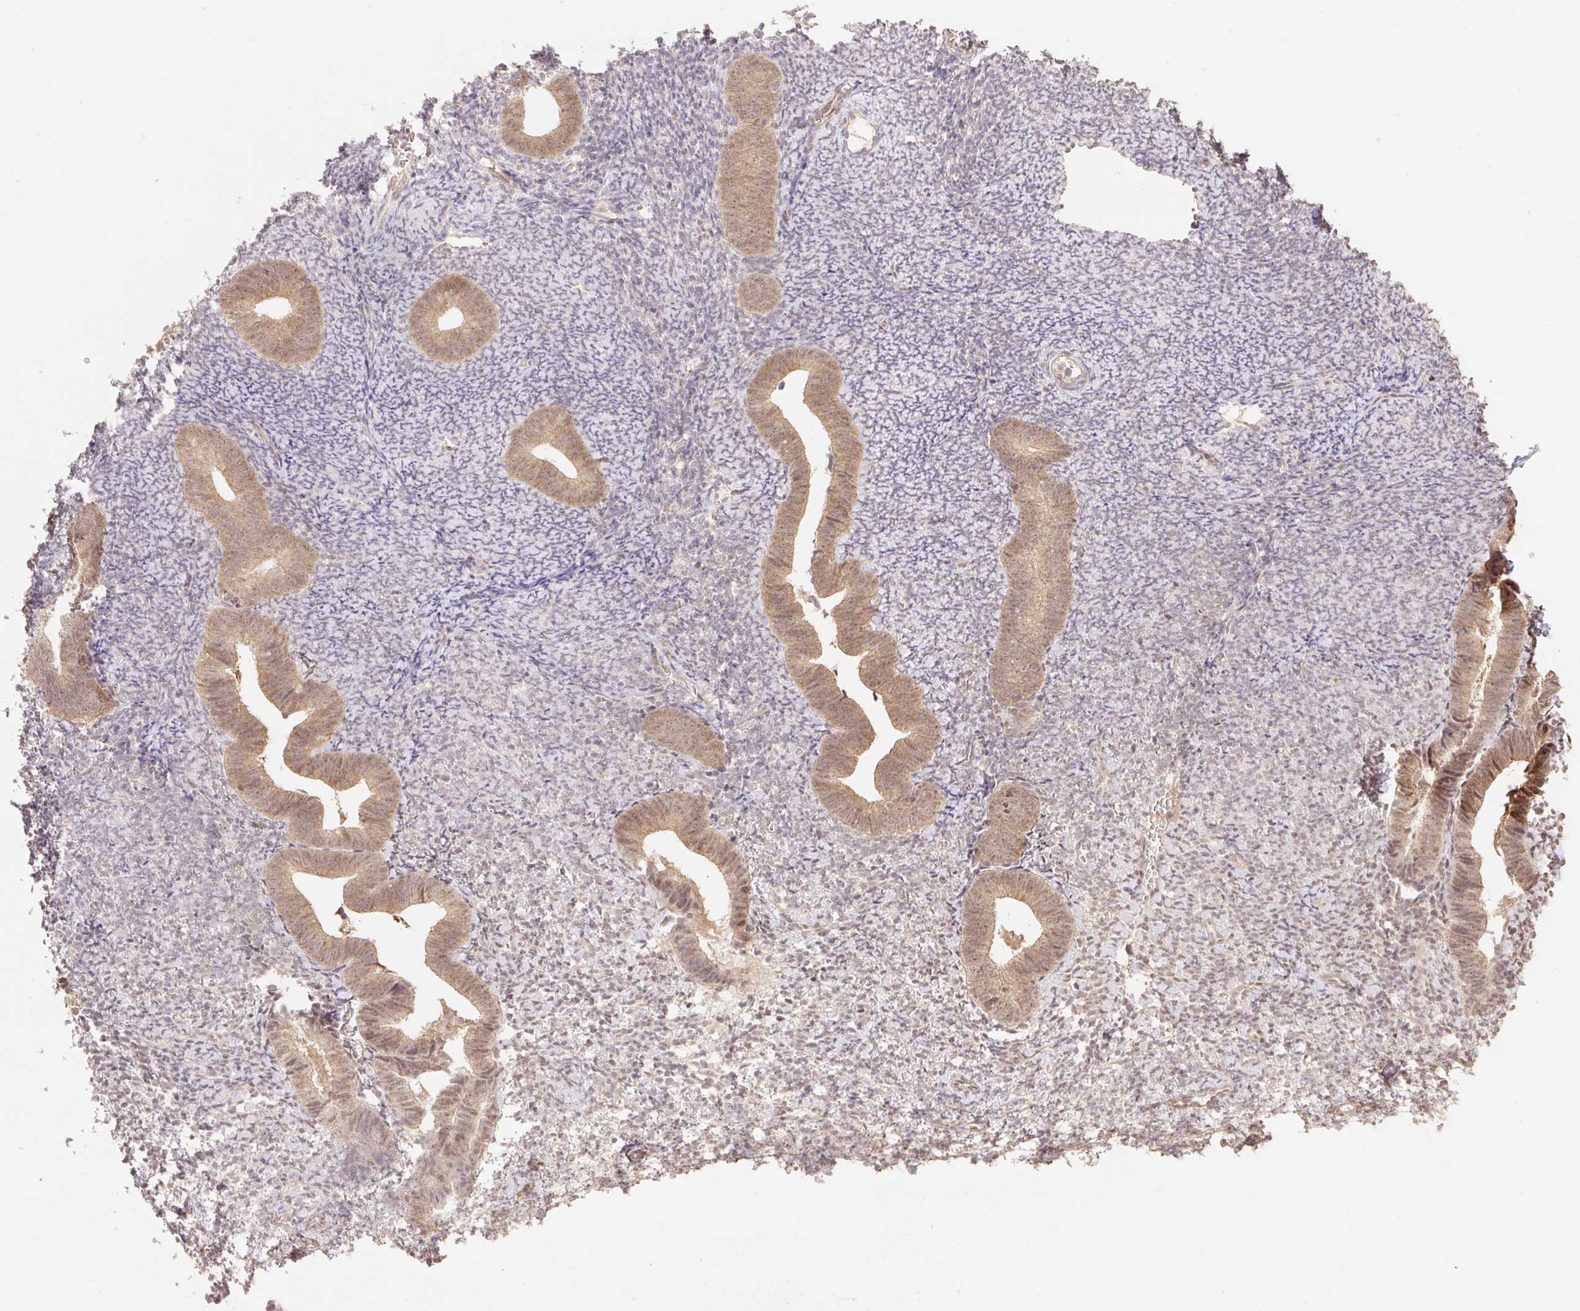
{"staining": {"intensity": "moderate", "quantity": "<25%", "location": "nuclear"}, "tissue": "endometrium", "cell_type": "Cells in endometrial stroma", "image_type": "normal", "snomed": [{"axis": "morphology", "description": "Normal tissue, NOS"}, {"axis": "topography", "description": "Endometrium"}], "caption": "Cells in endometrial stroma demonstrate low levels of moderate nuclear staining in about <25% of cells in benign human endometrium. The protein is stained brown, and the nuclei are stained in blue (DAB (3,3'-diaminobenzidine) IHC with brightfield microscopy, high magnification).", "gene": "VPS25", "patient": {"sex": "female", "age": 39}}